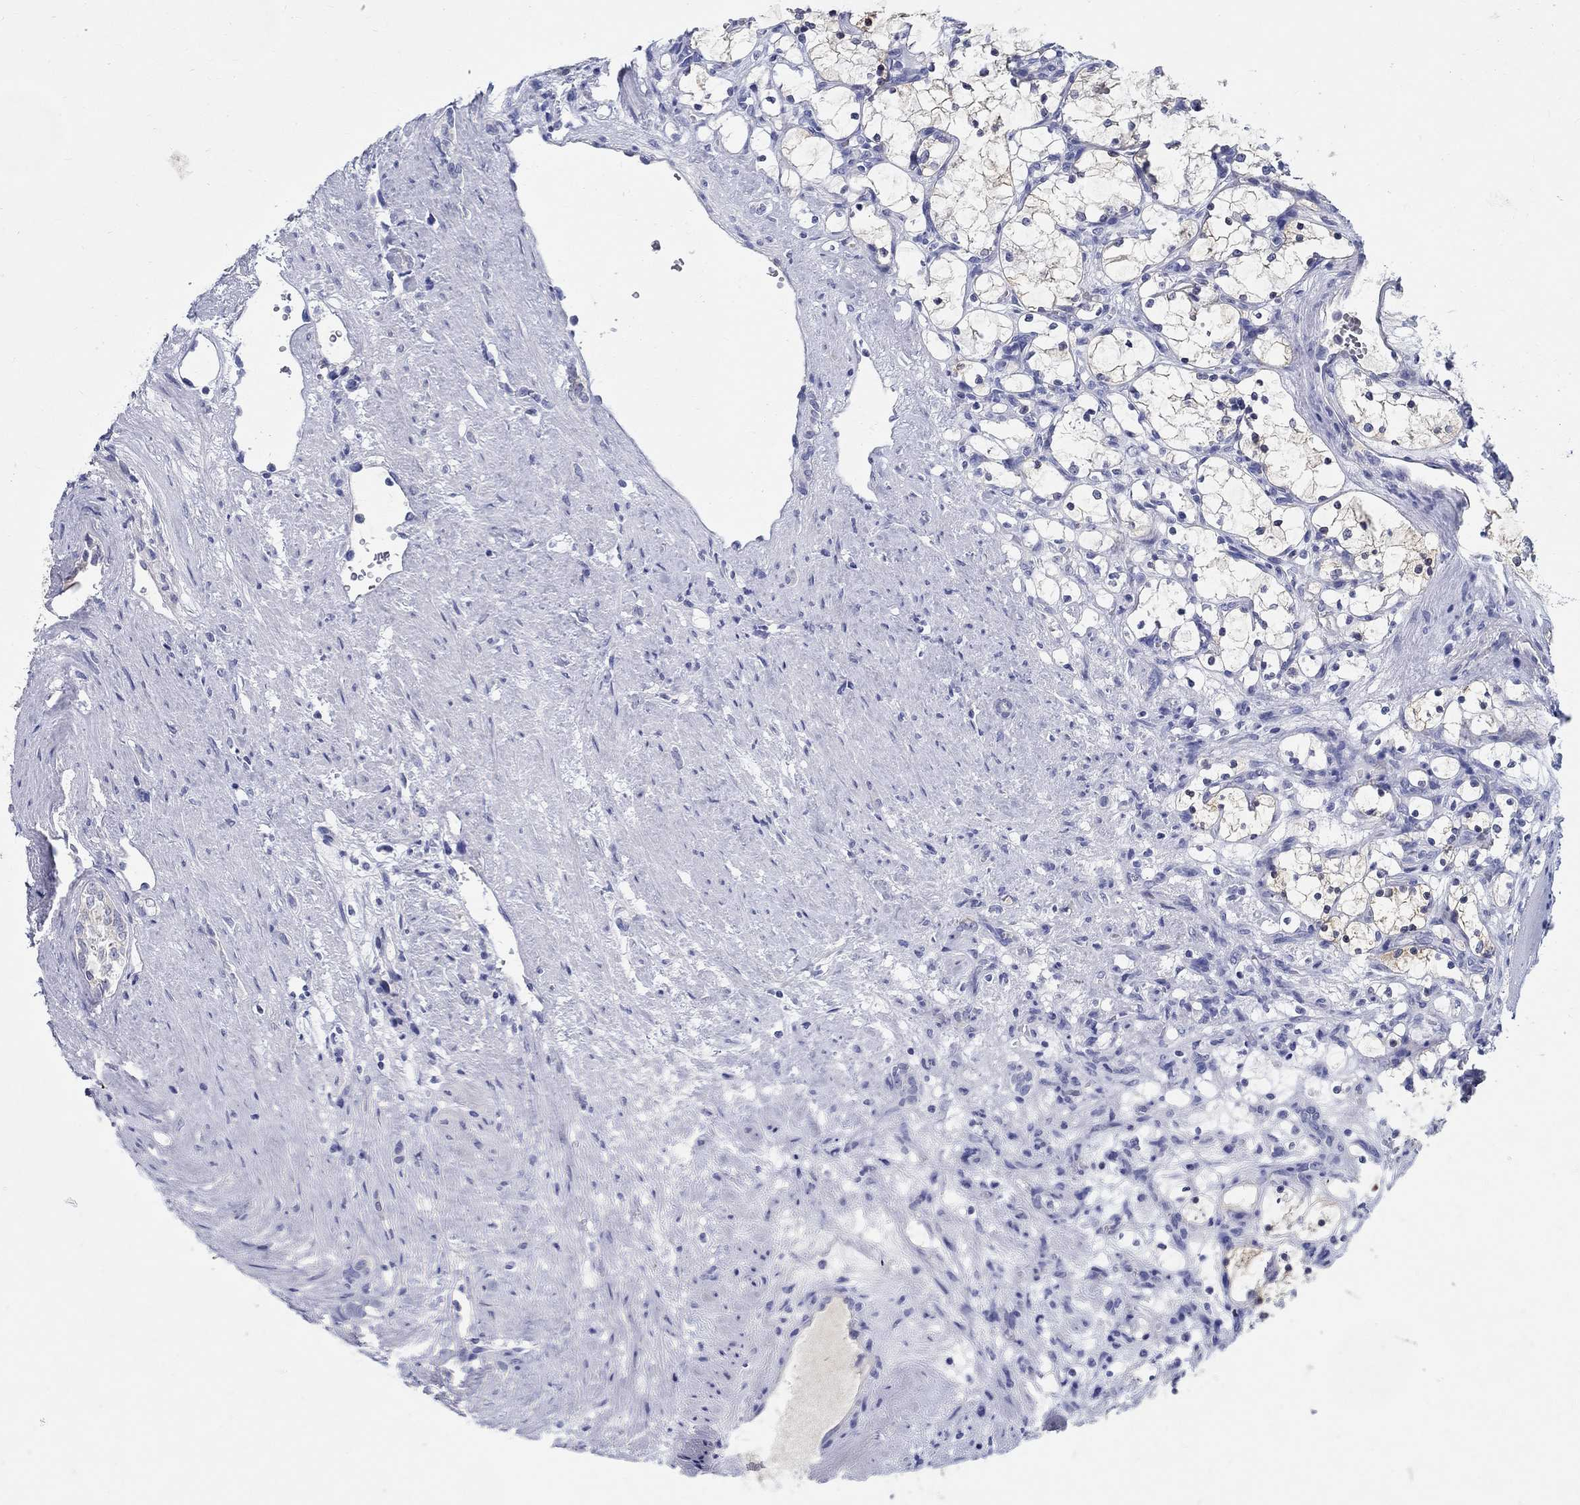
{"staining": {"intensity": "negative", "quantity": "none", "location": "none"}, "tissue": "renal cancer", "cell_type": "Tumor cells", "image_type": "cancer", "snomed": [{"axis": "morphology", "description": "Adenocarcinoma, NOS"}, {"axis": "topography", "description": "Kidney"}], "caption": "Immunohistochemical staining of human adenocarcinoma (renal) exhibits no significant expression in tumor cells.", "gene": "CRYGD", "patient": {"sex": "female", "age": 69}}